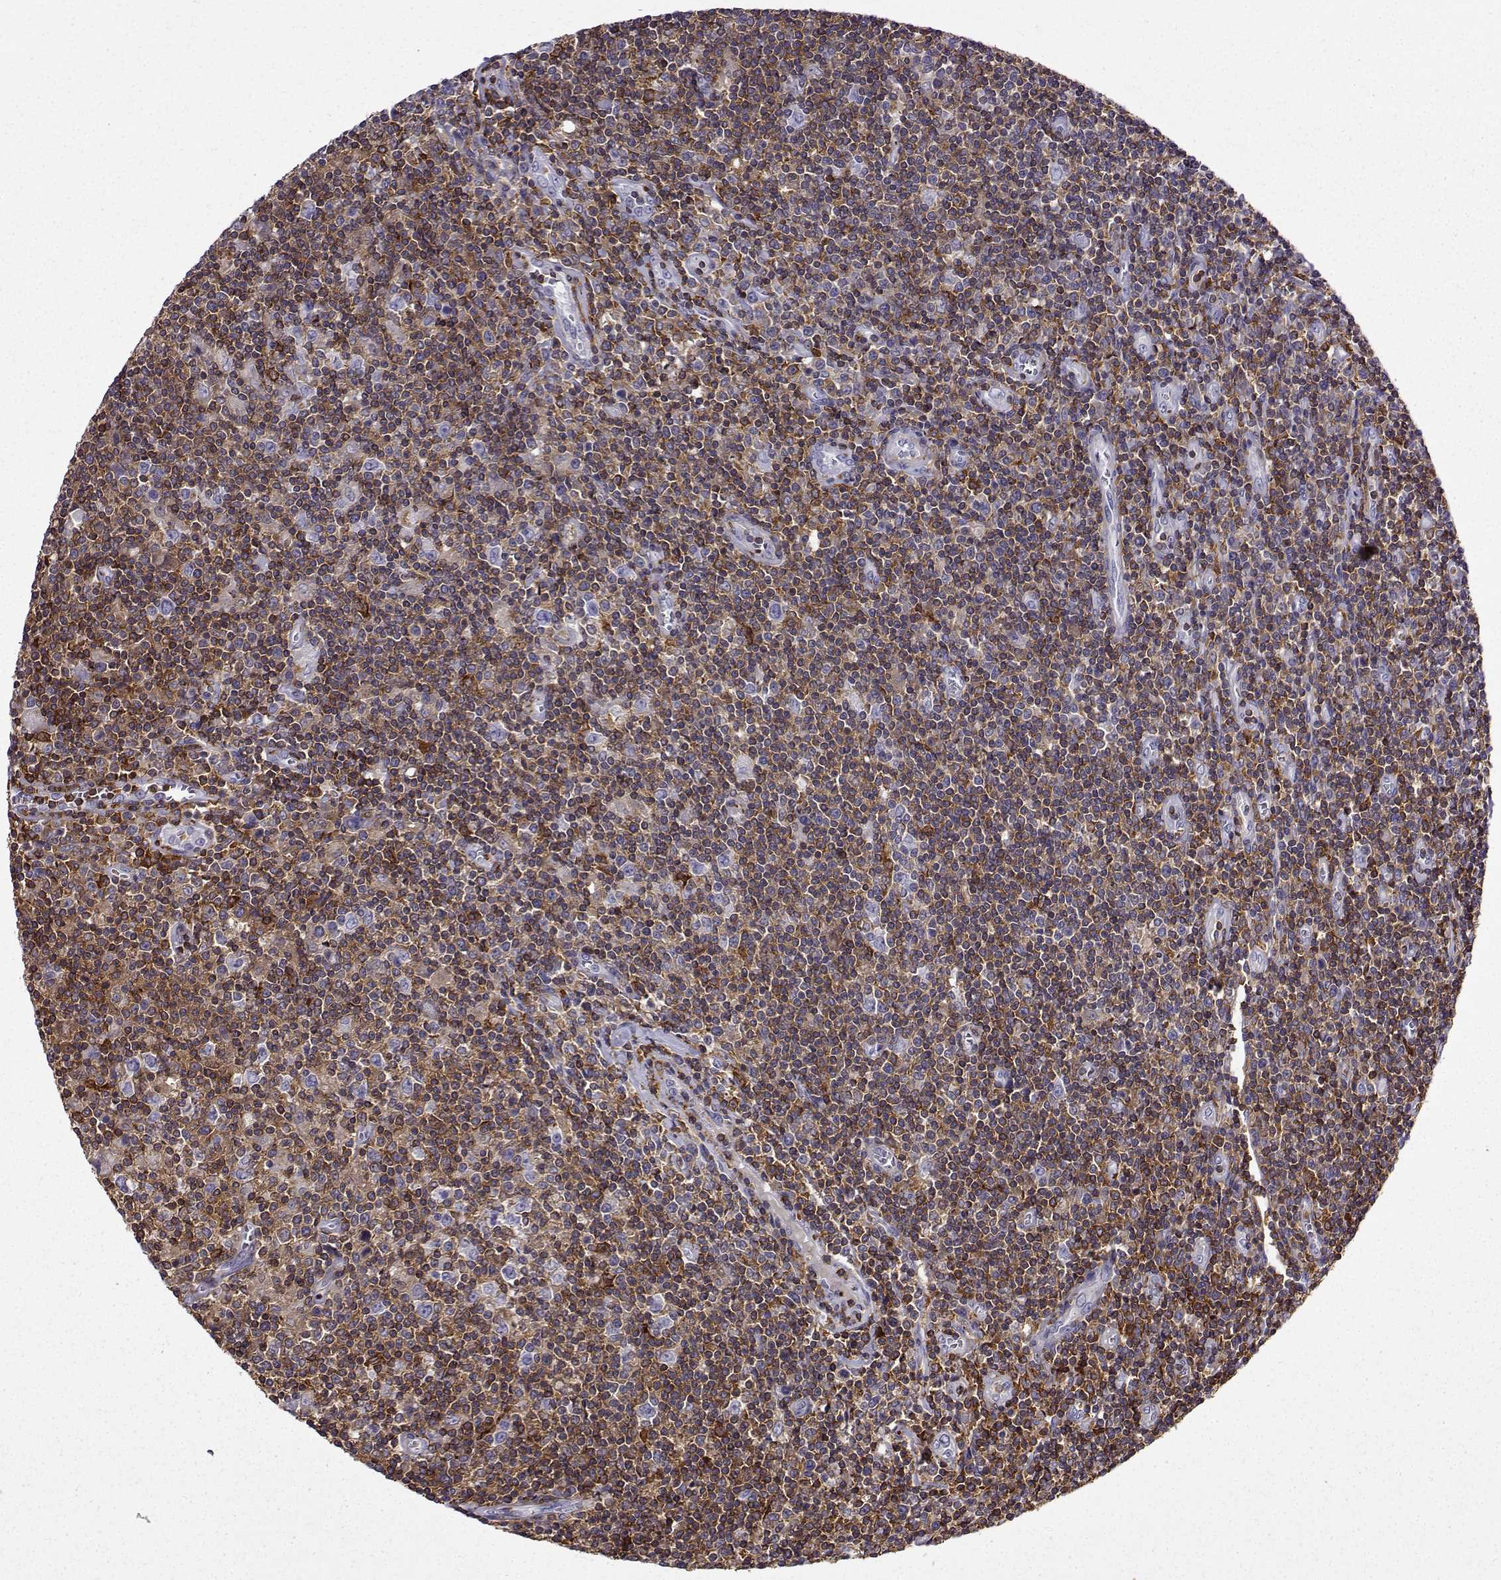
{"staining": {"intensity": "negative", "quantity": "none", "location": "none"}, "tissue": "lymphoma", "cell_type": "Tumor cells", "image_type": "cancer", "snomed": [{"axis": "morphology", "description": "Hodgkin's disease, NOS"}, {"axis": "topography", "description": "Lymph node"}], "caption": "The immunohistochemistry (IHC) image has no significant positivity in tumor cells of Hodgkin's disease tissue.", "gene": "DOCK10", "patient": {"sex": "male", "age": 40}}